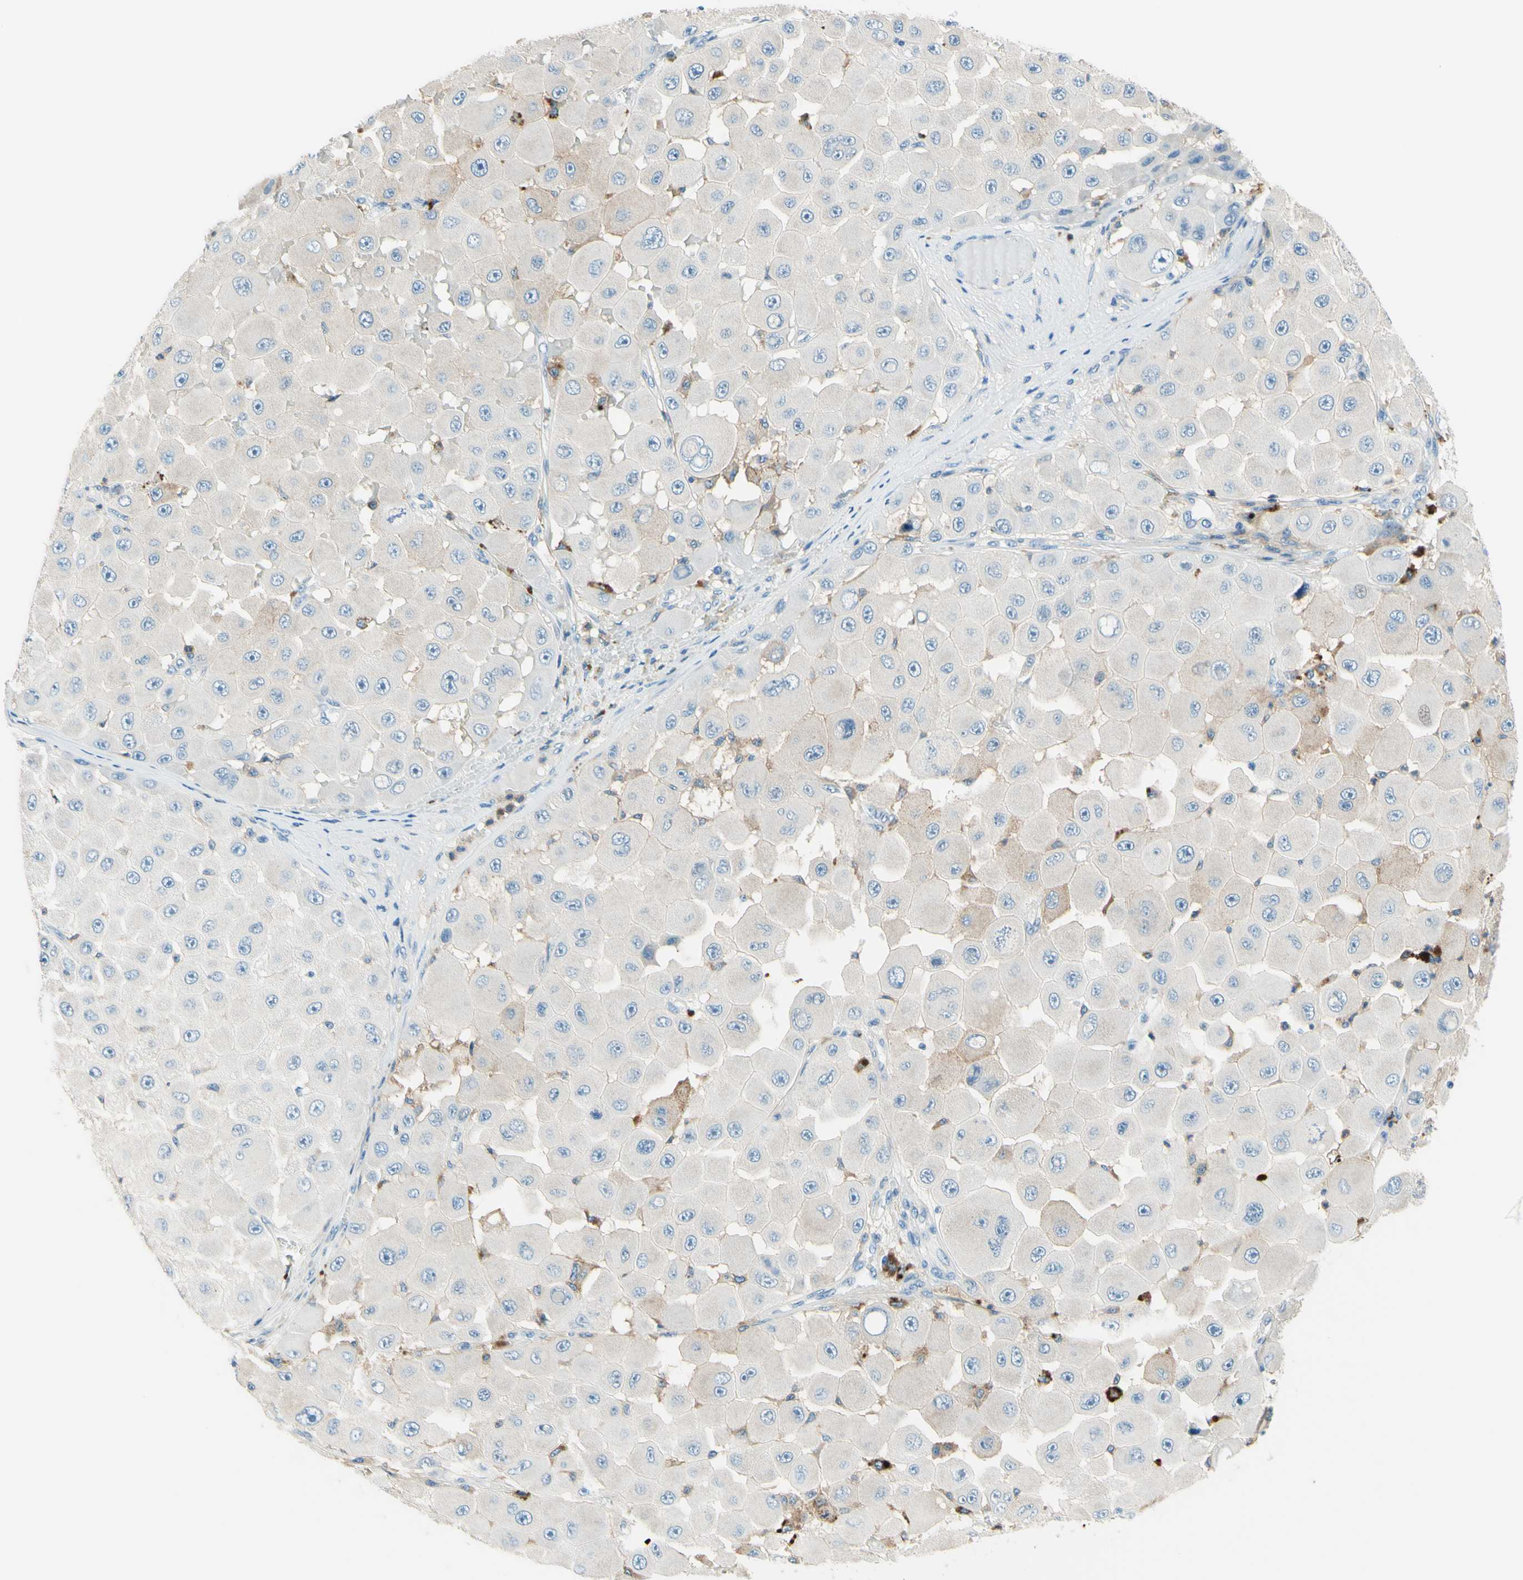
{"staining": {"intensity": "negative", "quantity": "none", "location": "none"}, "tissue": "melanoma", "cell_type": "Tumor cells", "image_type": "cancer", "snomed": [{"axis": "morphology", "description": "Malignant melanoma, NOS"}, {"axis": "topography", "description": "Skin"}], "caption": "Tumor cells show no significant protein positivity in malignant melanoma.", "gene": "SIGLEC9", "patient": {"sex": "female", "age": 81}}